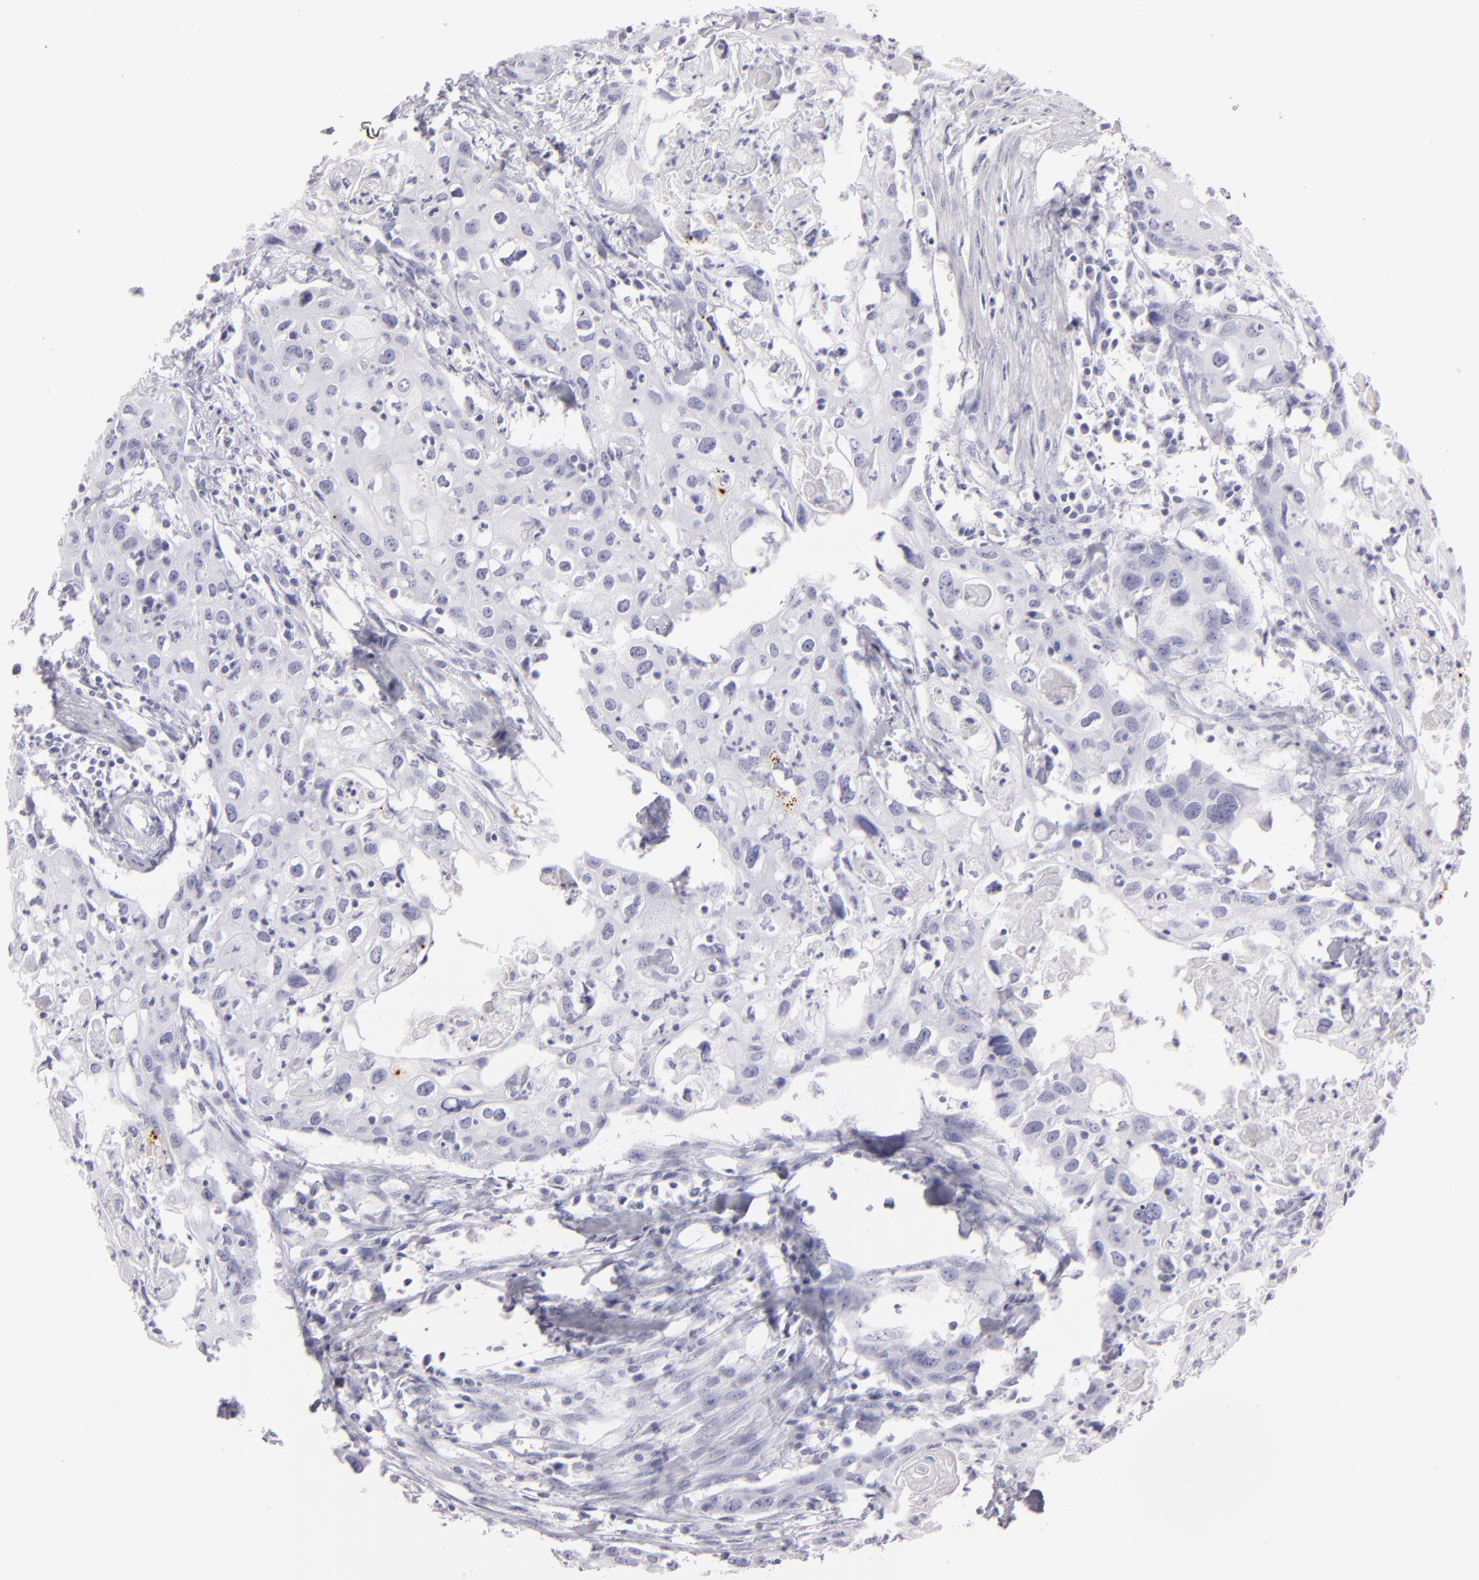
{"staining": {"intensity": "negative", "quantity": "none", "location": "none"}, "tissue": "urothelial cancer", "cell_type": "Tumor cells", "image_type": "cancer", "snomed": [{"axis": "morphology", "description": "Urothelial carcinoma, High grade"}, {"axis": "topography", "description": "Urinary bladder"}], "caption": "Urothelial carcinoma (high-grade) was stained to show a protein in brown. There is no significant staining in tumor cells. The staining was performed using DAB (3,3'-diaminobenzidine) to visualize the protein expression in brown, while the nuclei were stained in blue with hematoxylin (Magnification: 20x).", "gene": "FLG", "patient": {"sex": "male", "age": 54}}